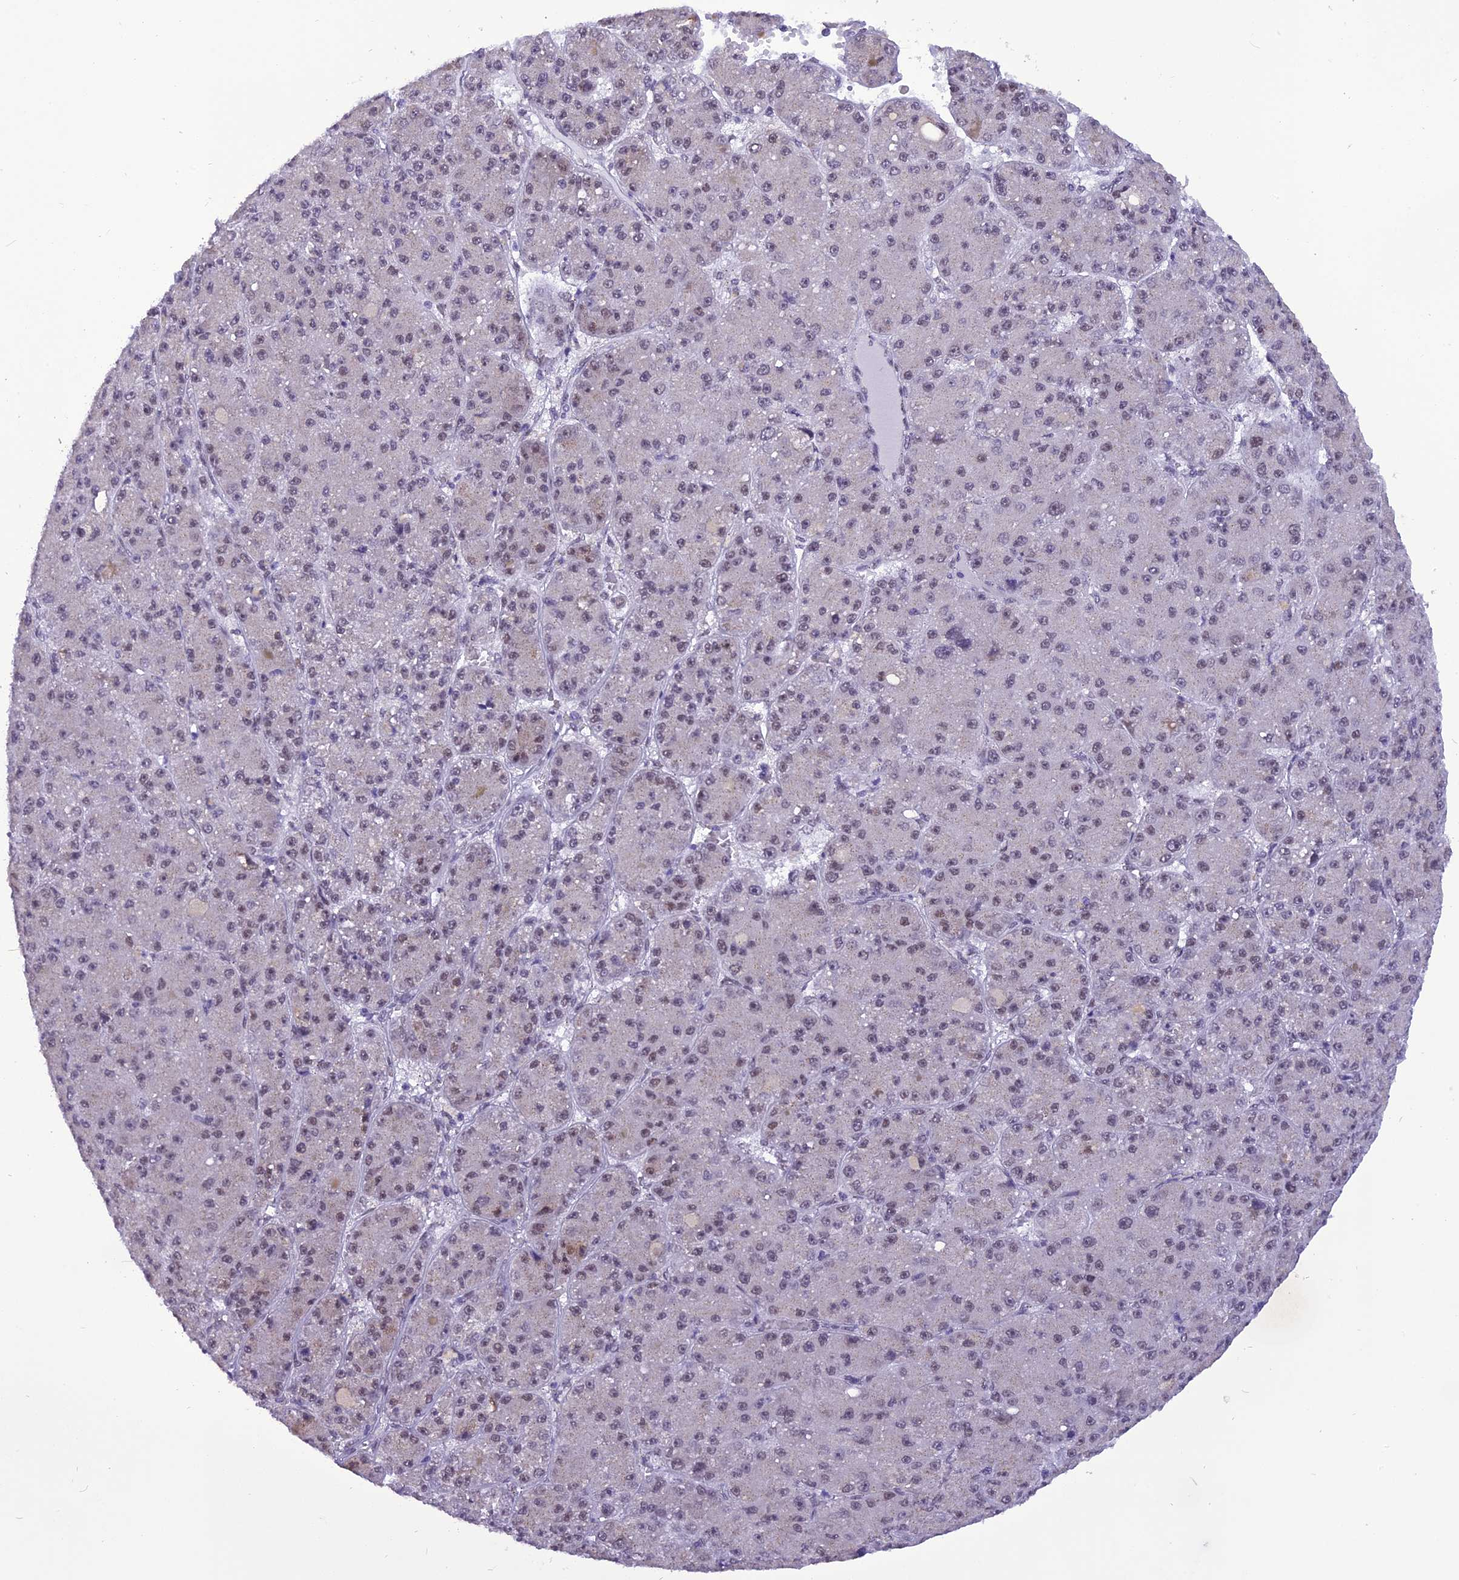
{"staining": {"intensity": "weak", "quantity": "25%-75%", "location": "nuclear"}, "tissue": "liver cancer", "cell_type": "Tumor cells", "image_type": "cancer", "snomed": [{"axis": "morphology", "description": "Carcinoma, Hepatocellular, NOS"}, {"axis": "topography", "description": "Liver"}], "caption": "Liver hepatocellular carcinoma was stained to show a protein in brown. There is low levels of weak nuclear expression in approximately 25%-75% of tumor cells.", "gene": "IRF2BP1", "patient": {"sex": "male", "age": 67}}